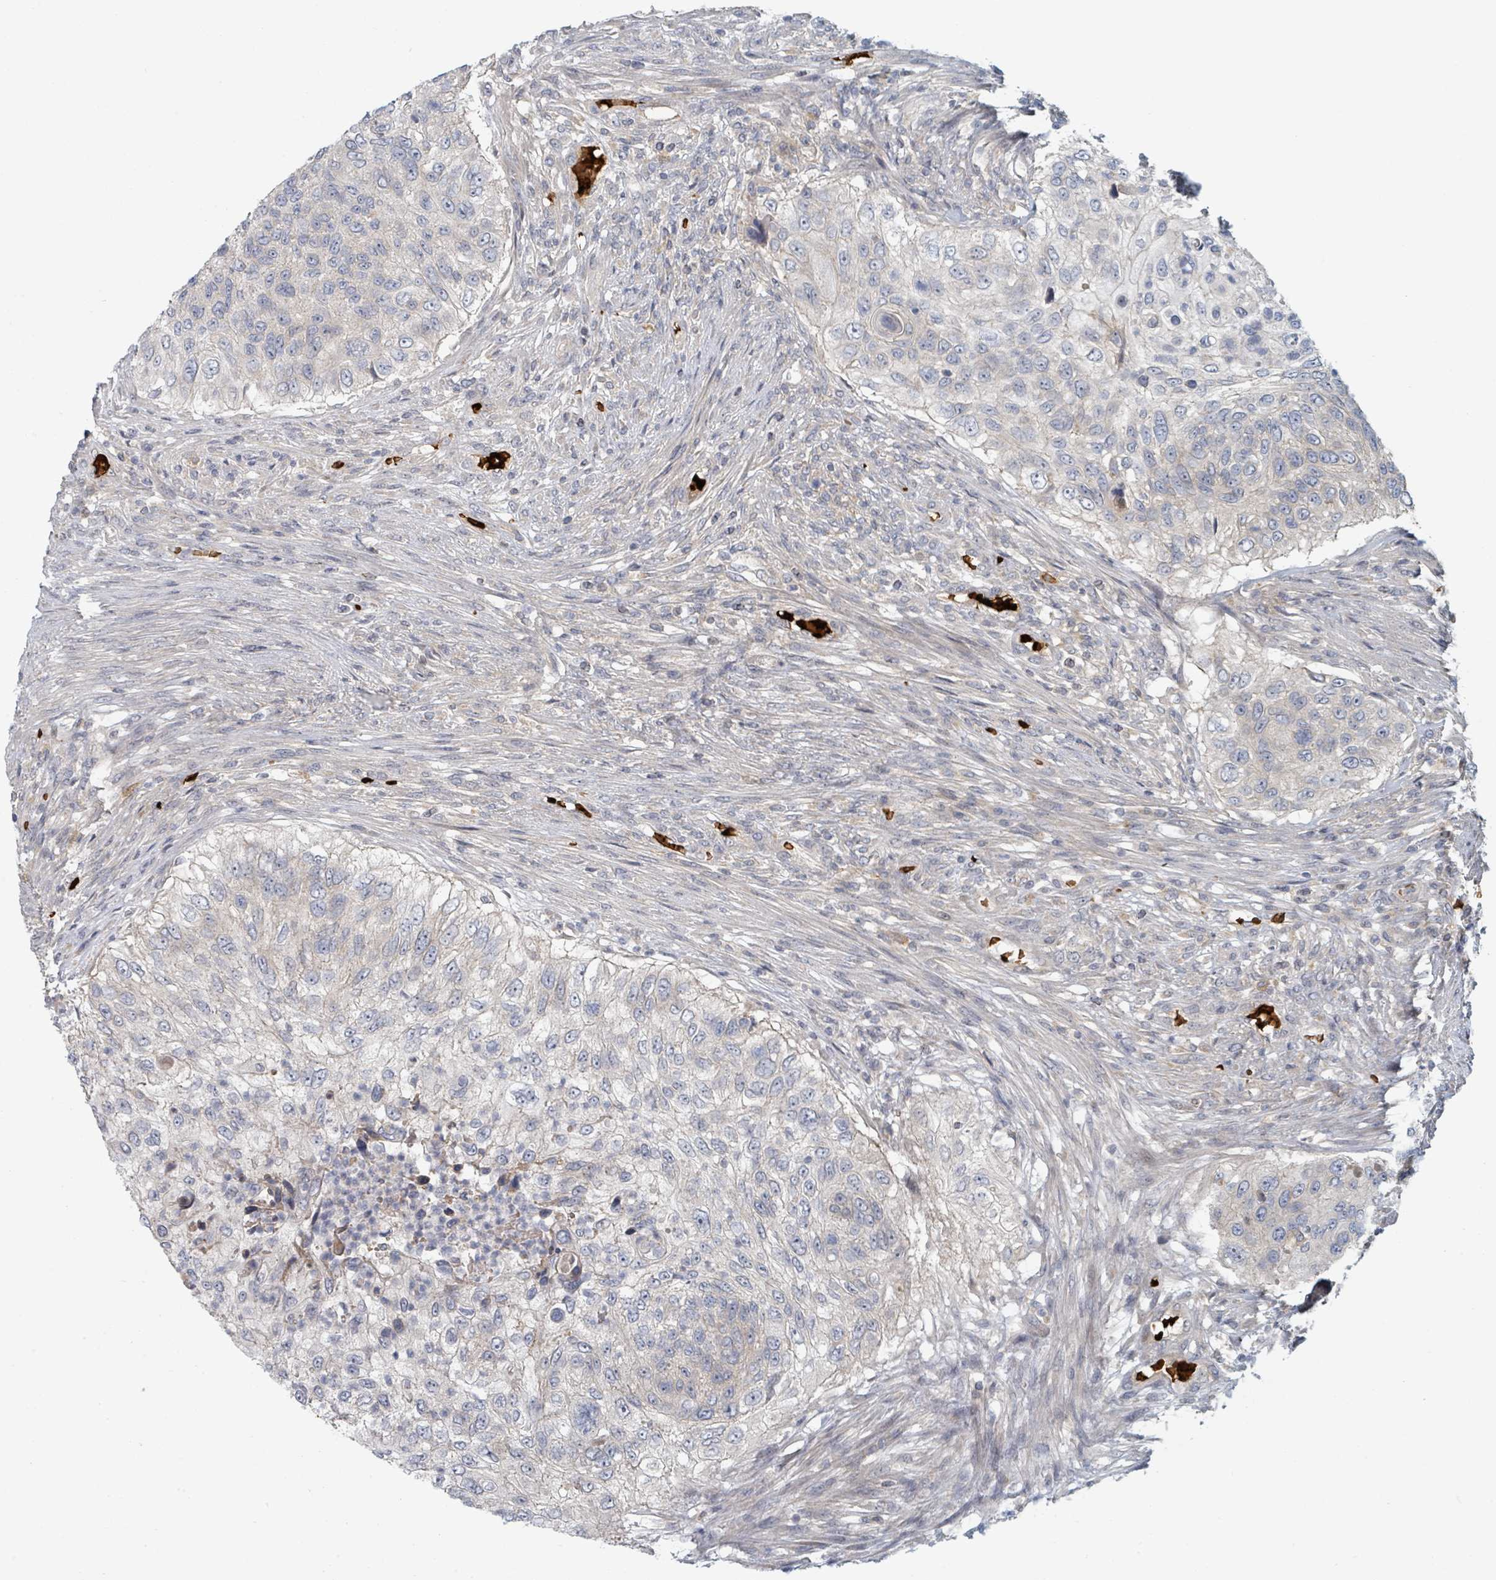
{"staining": {"intensity": "negative", "quantity": "none", "location": "none"}, "tissue": "urothelial cancer", "cell_type": "Tumor cells", "image_type": "cancer", "snomed": [{"axis": "morphology", "description": "Urothelial carcinoma, High grade"}, {"axis": "topography", "description": "Urinary bladder"}], "caption": "Tumor cells show no significant positivity in urothelial cancer.", "gene": "TRPC4AP", "patient": {"sex": "female", "age": 60}}